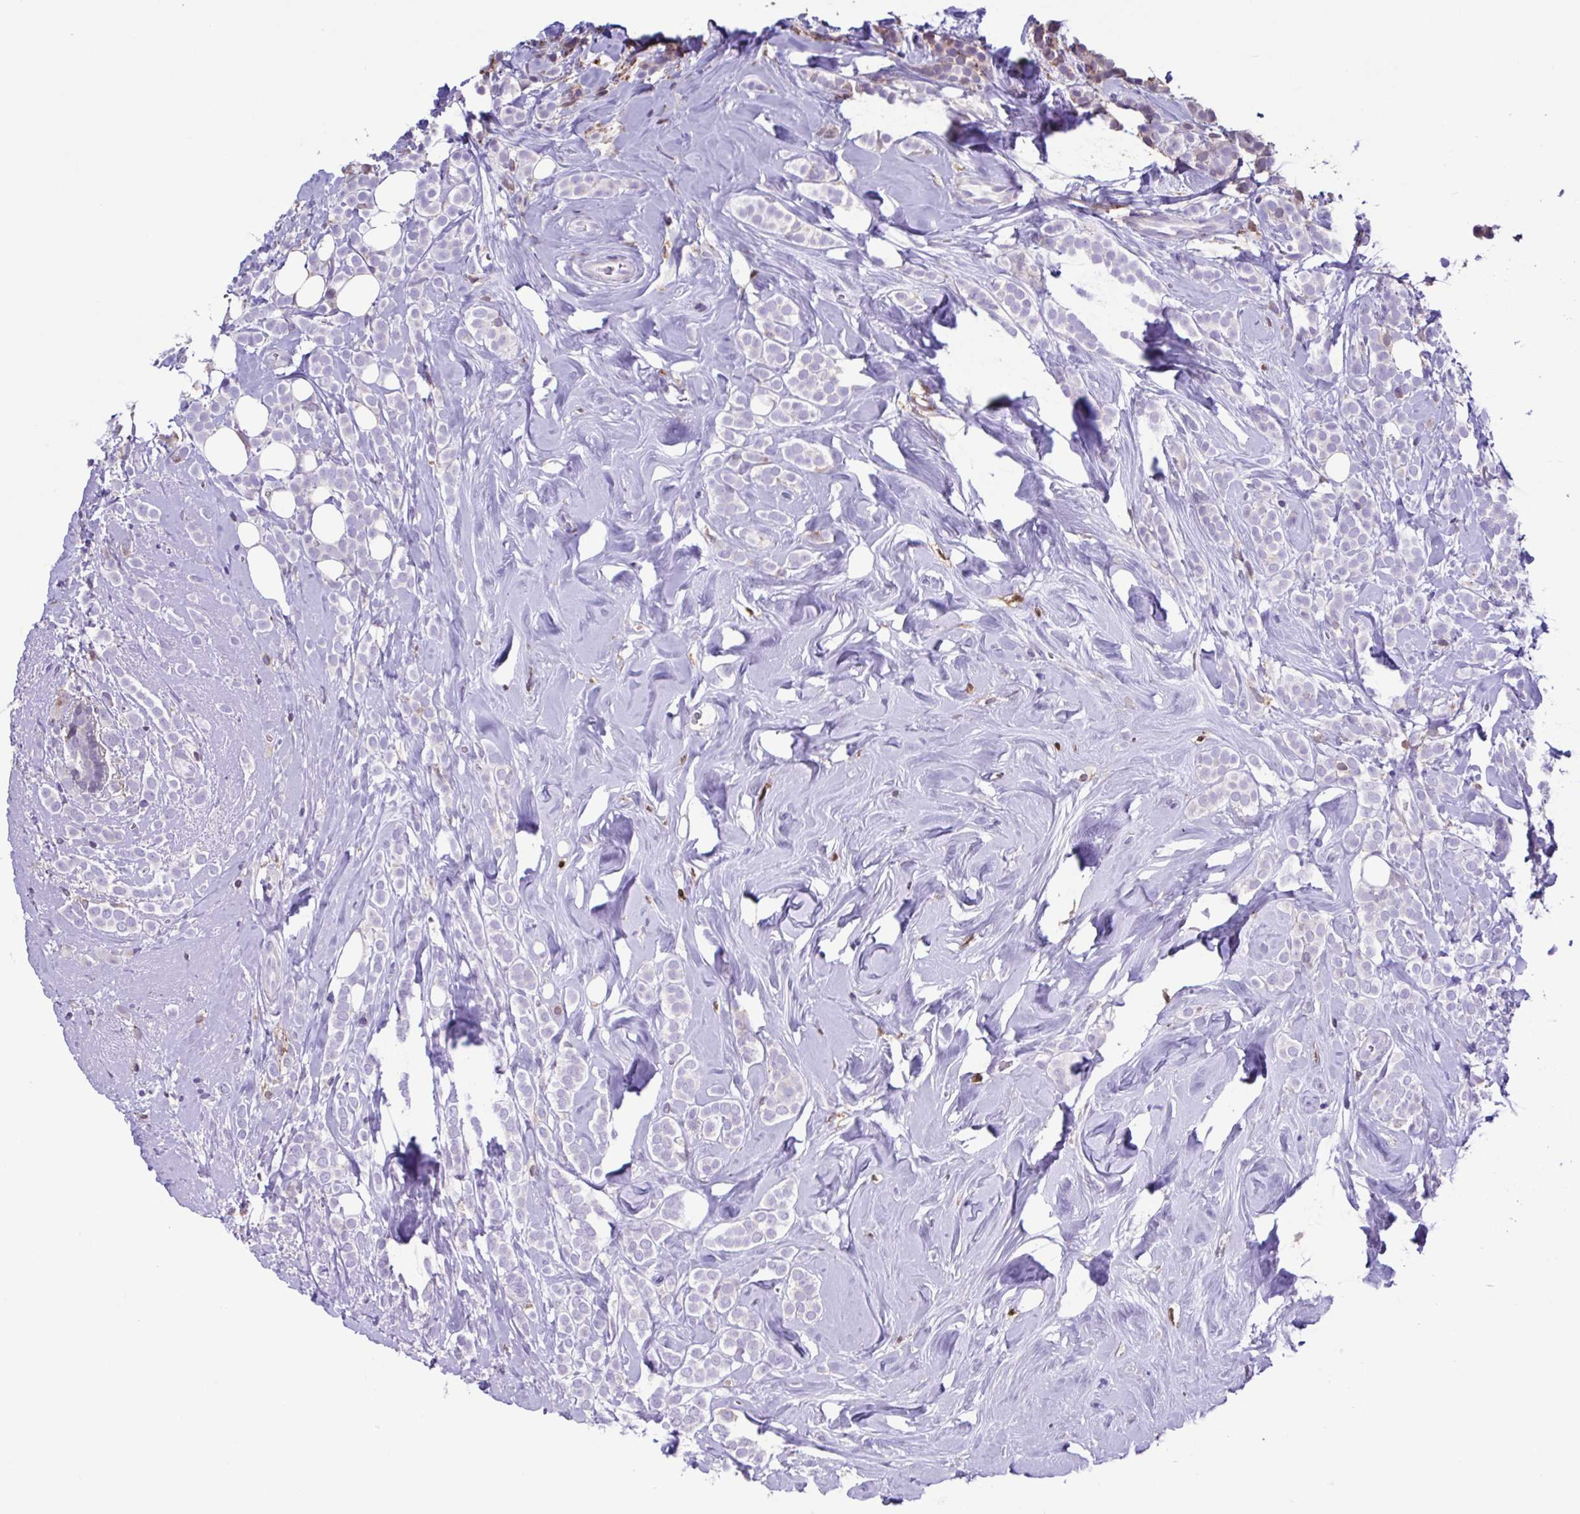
{"staining": {"intensity": "negative", "quantity": "none", "location": "none"}, "tissue": "breast cancer", "cell_type": "Tumor cells", "image_type": "cancer", "snomed": [{"axis": "morphology", "description": "Lobular carcinoma"}, {"axis": "topography", "description": "Breast"}], "caption": "This is an IHC micrograph of human breast cancer (lobular carcinoma). There is no expression in tumor cells.", "gene": "ANXA10", "patient": {"sex": "female", "age": 49}}